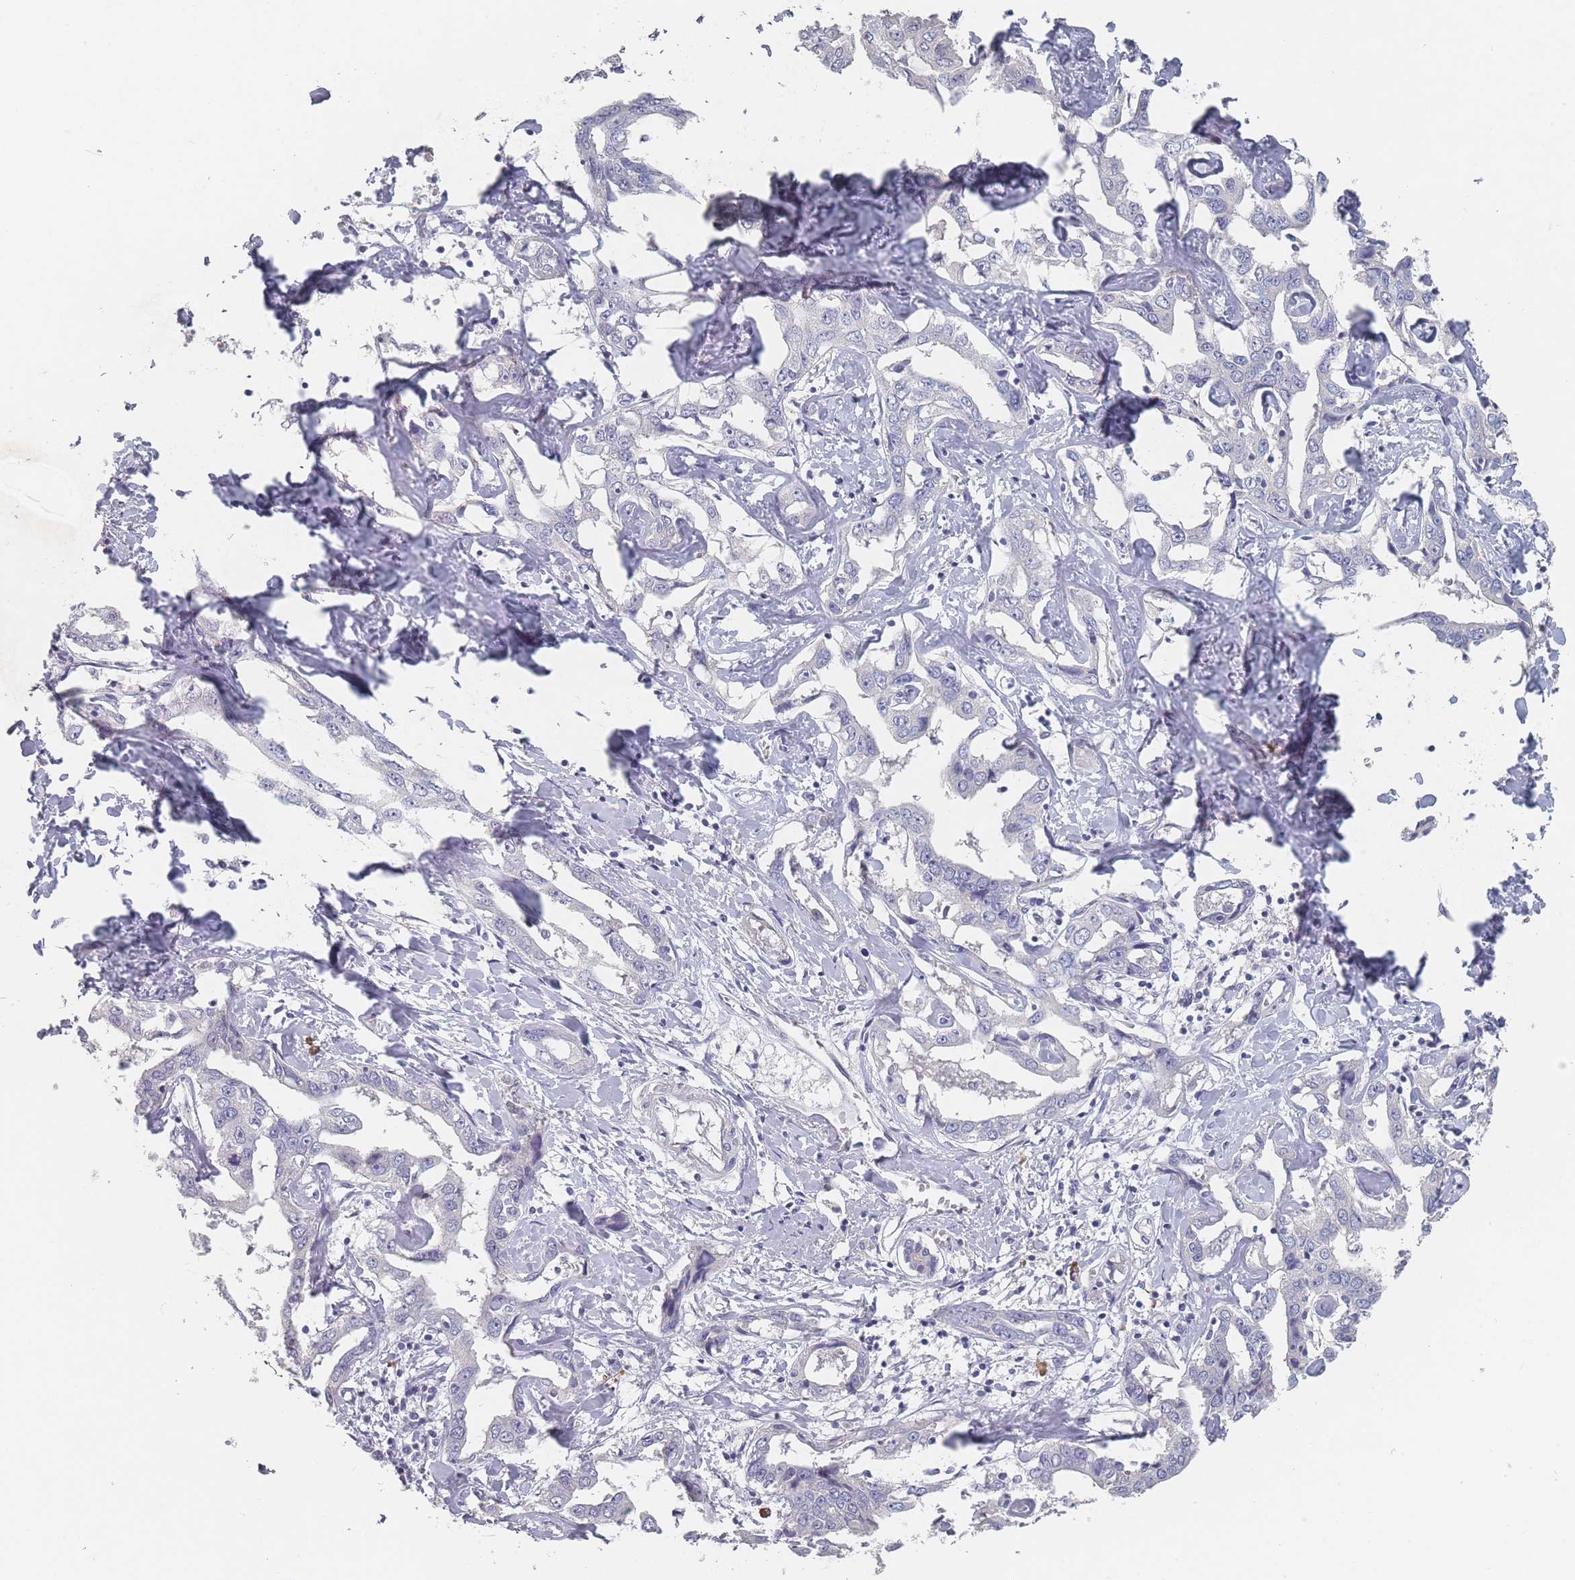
{"staining": {"intensity": "negative", "quantity": "none", "location": "none"}, "tissue": "liver cancer", "cell_type": "Tumor cells", "image_type": "cancer", "snomed": [{"axis": "morphology", "description": "Cholangiocarcinoma"}, {"axis": "topography", "description": "Liver"}], "caption": "IHC micrograph of liver cholangiocarcinoma stained for a protein (brown), which exhibits no expression in tumor cells.", "gene": "SLC35E4", "patient": {"sex": "male", "age": 59}}